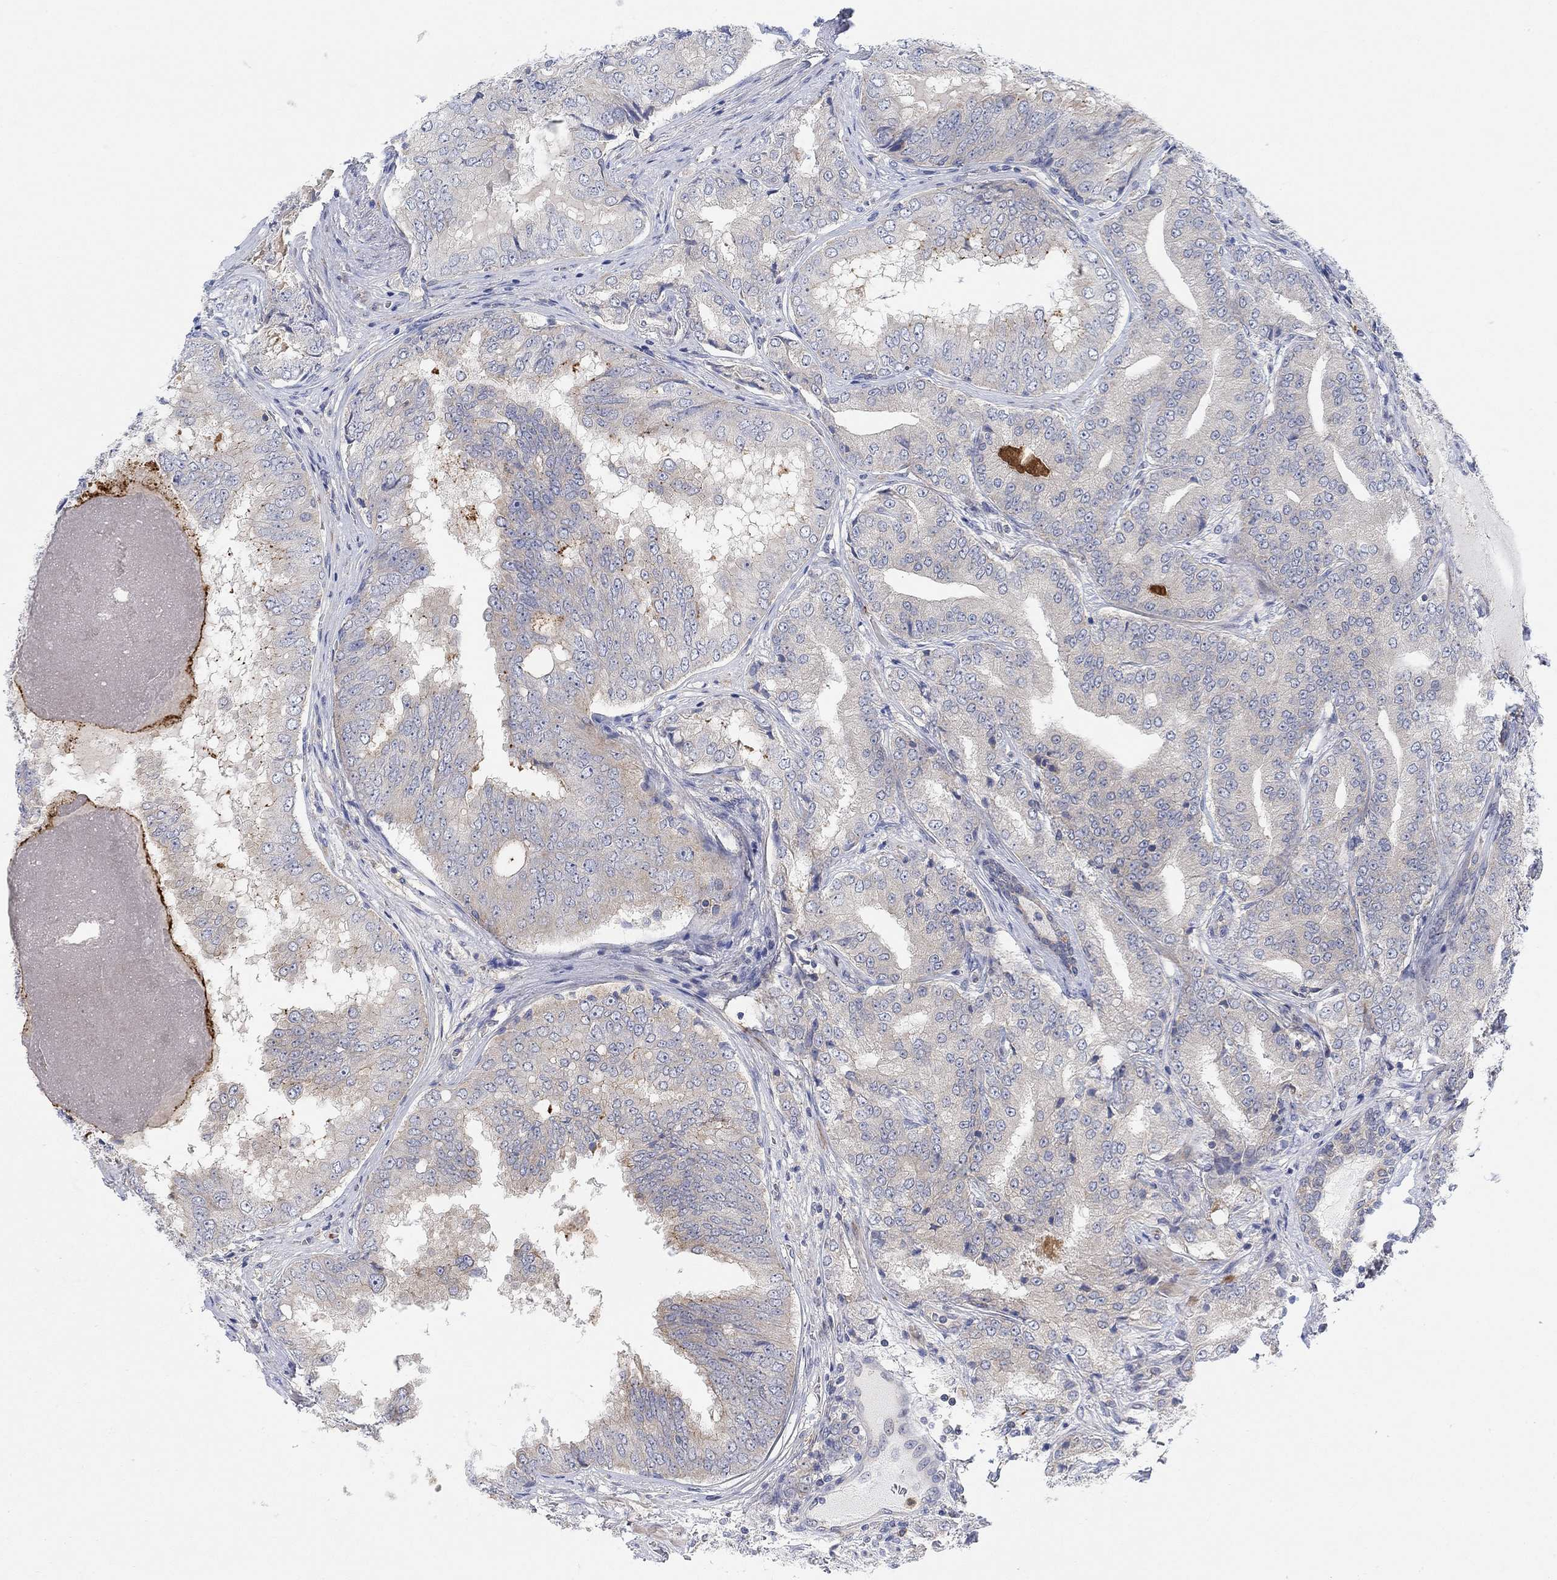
{"staining": {"intensity": "negative", "quantity": "none", "location": "none"}, "tissue": "prostate cancer", "cell_type": "Tumor cells", "image_type": "cancer", "snomed": [{"axis": "morphology", "description": "Adenocarcinoma, NOS"}, {"axis": "topography", "description": "Prostate"}], "caption": "IHC image of neoplastic tissue: human adenocarcinoma (prostate) stained with DAB (3,3'-diaminobenzidine) reveals no significant protein staining in tumor cells.", "gene": "PMFBP1", "patient": {"sex": "male", "age": 65}}